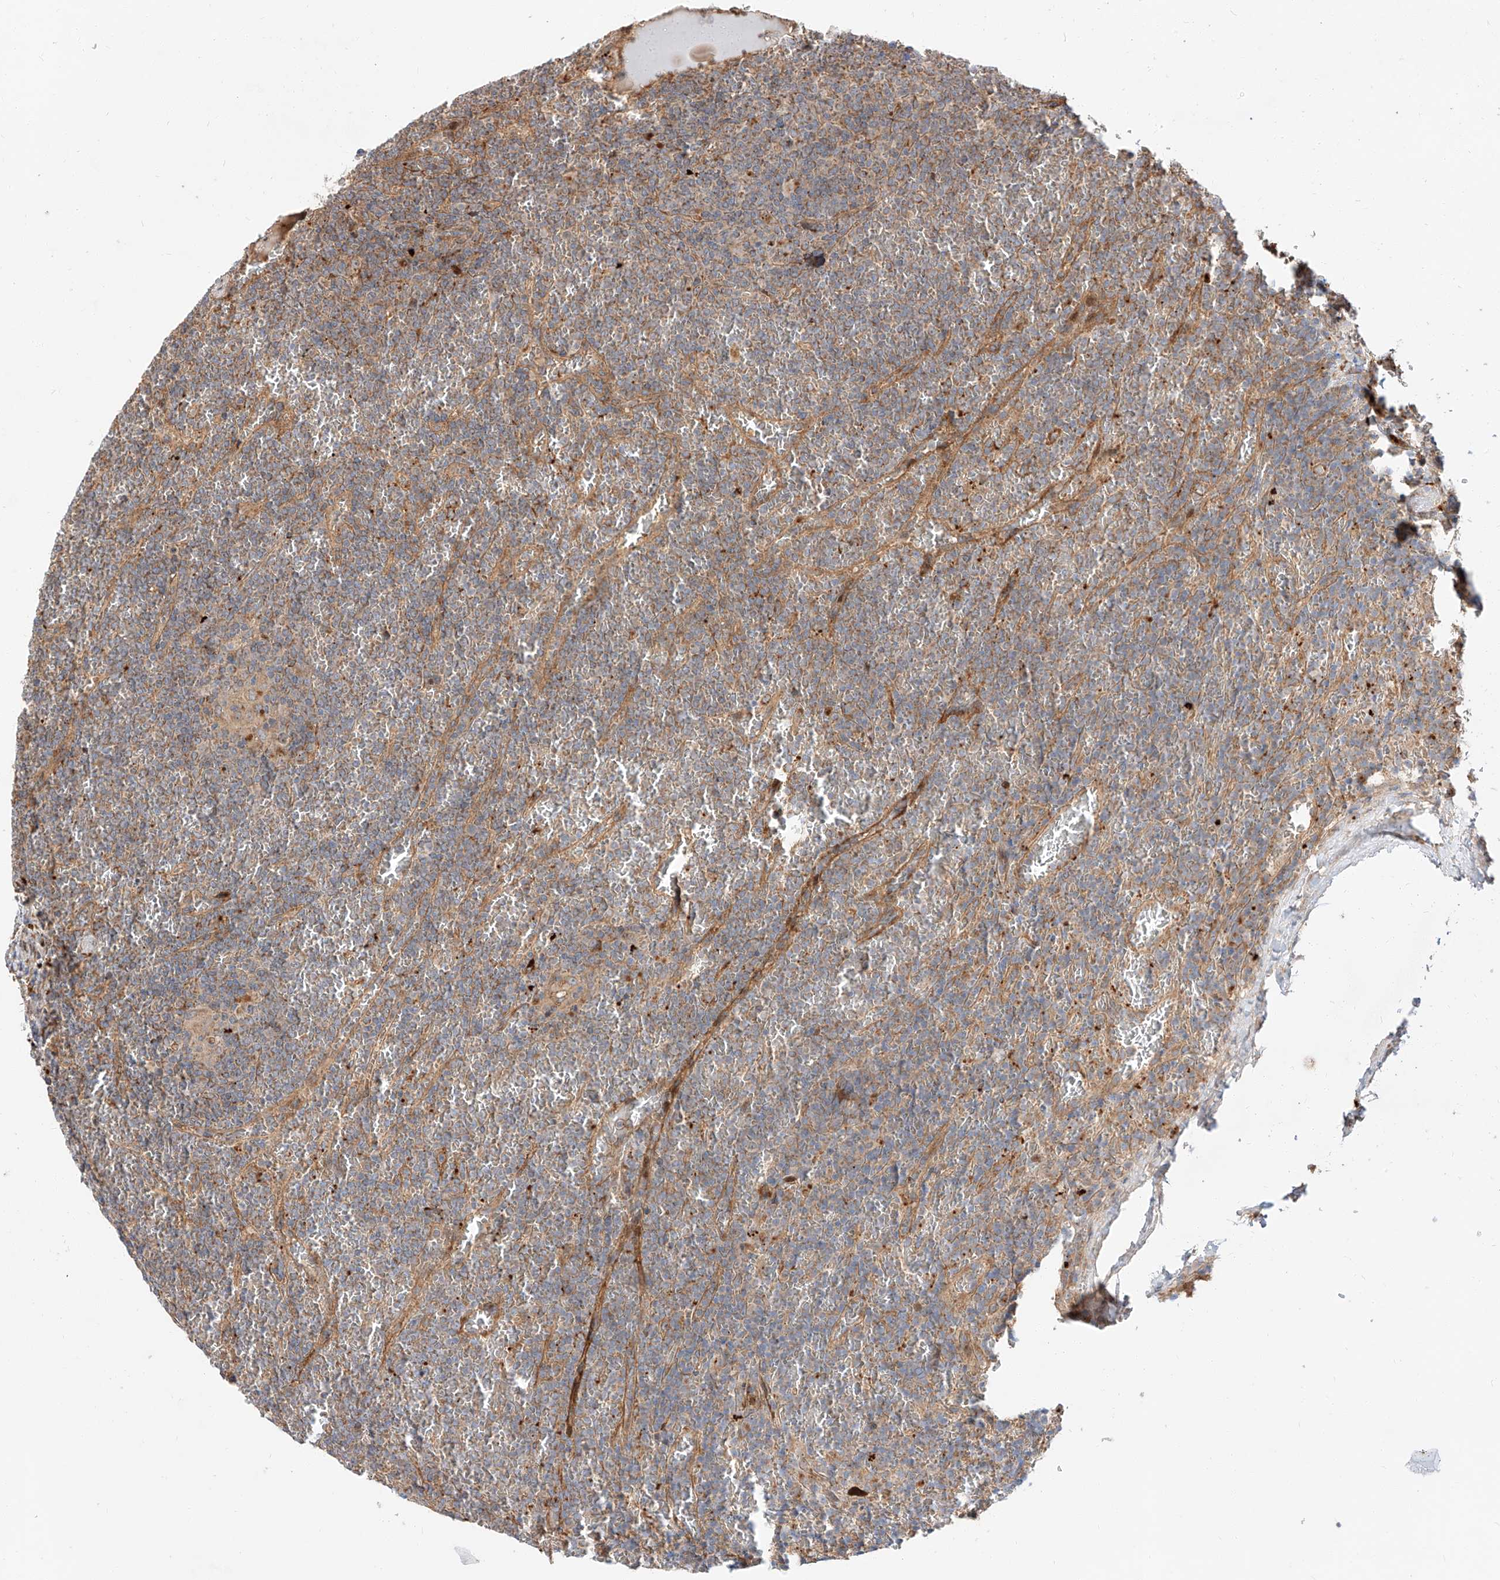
{"staining": {"intensity": "weak", "quantity": "25%-75%", "location": "cytoplasmic/membranous"}, "tissue": "lymphoma", "cell_type": "Tumor cells", "image_type": "cancer", "snomed": [{"axis": "morphology", "description": "Malignant lymphoma, non-Hodgkin's type, Low grade"}, {"axis": "topography", "description": "Spleen"}], "caption": "Low-grade malignant lymphoma, non-Hodgkin's type stained with a protein marker reveals weak staining in tumor cells.", "gene": "DIRAS3", "patient": {"sex": "female", "age": 19}}